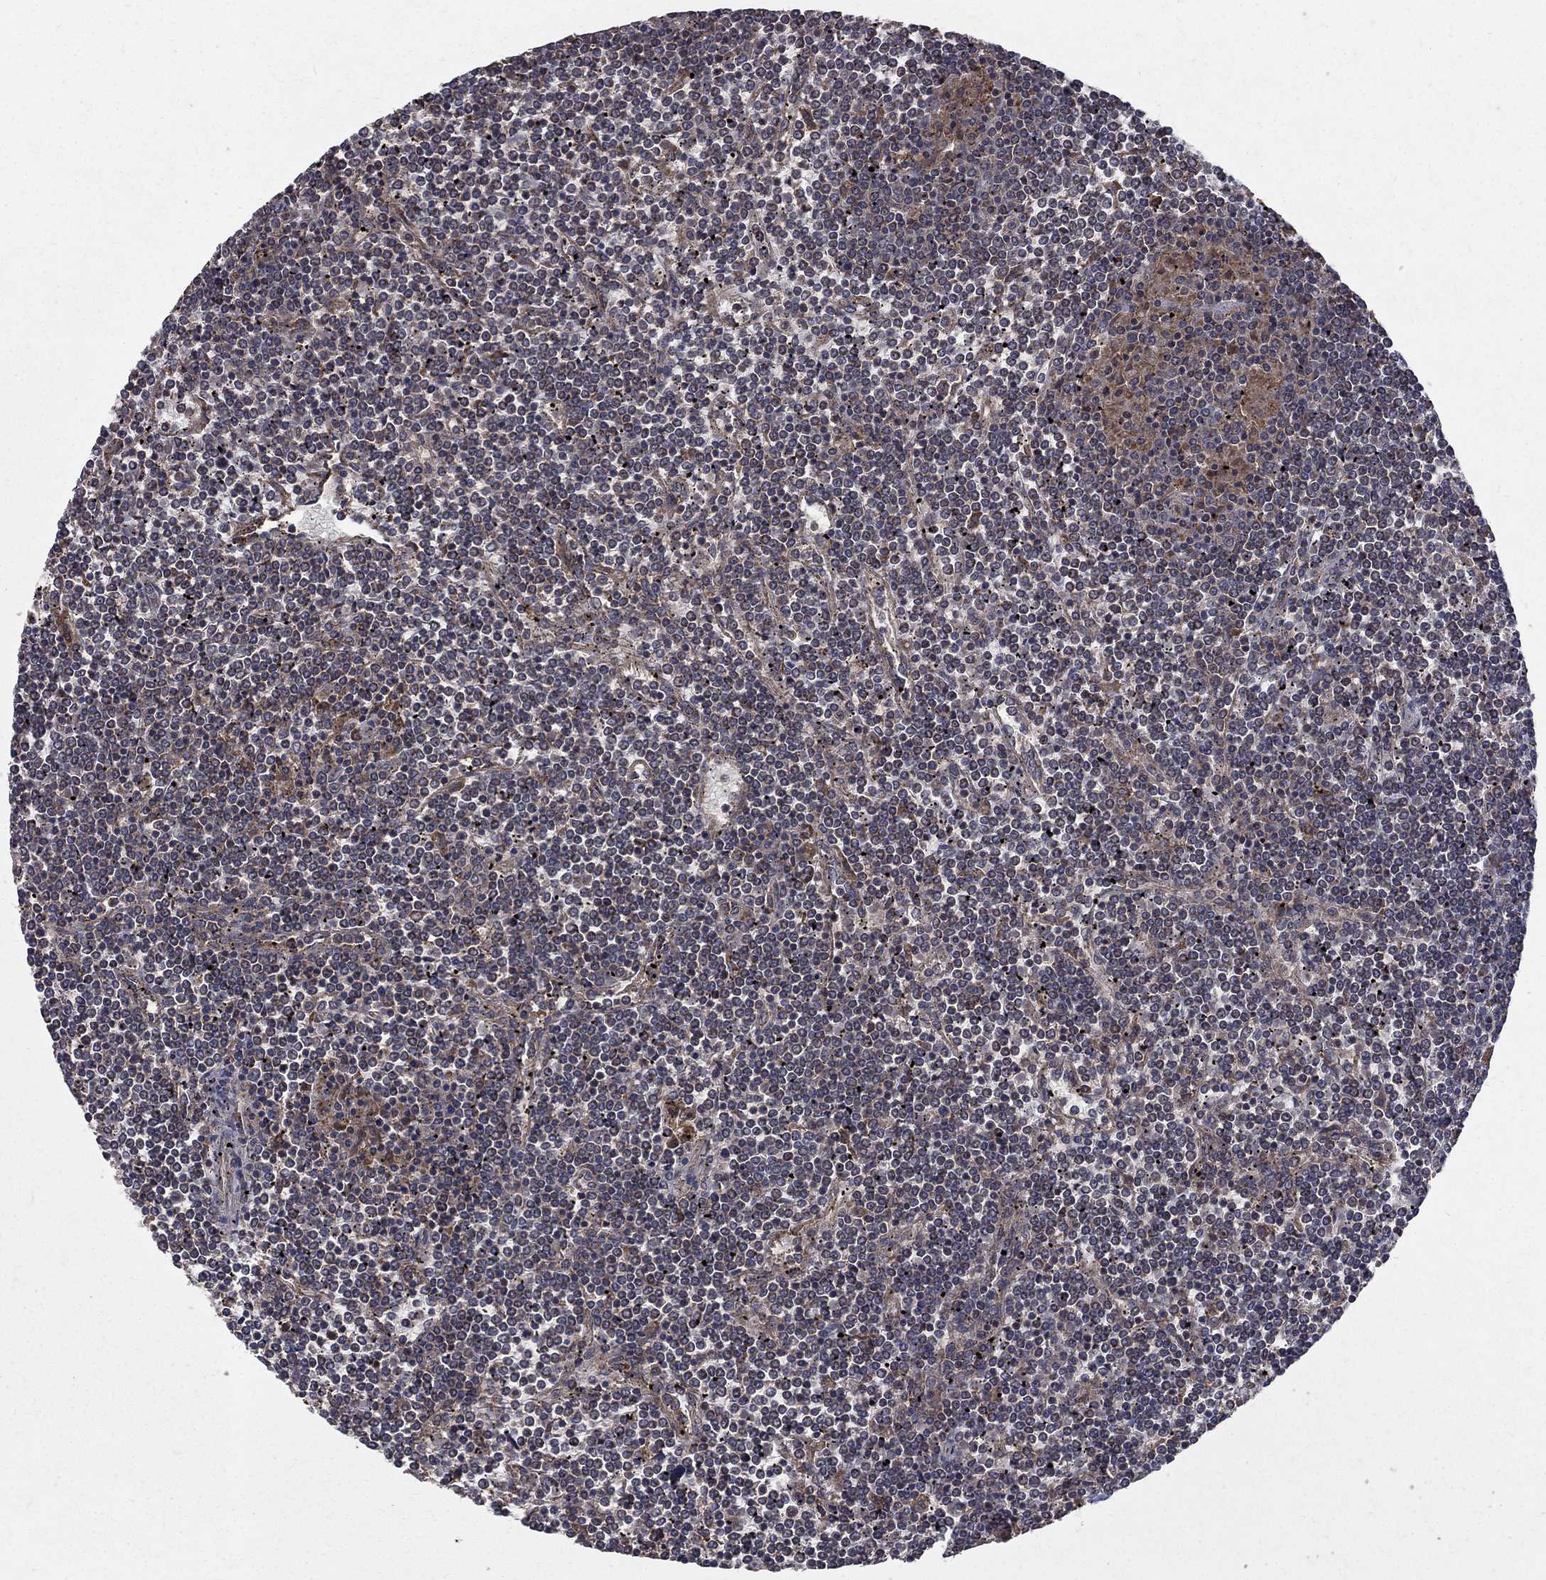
{"staining": {"intensity": "negative", "quantity": "none", "location": "none"}, "tissue": "lymphoma", "cell_type": "Tumor cells", "image_type": "cancer", "snomed": [{"axis": "morphology", "description": "Malignant lymphoma, non-Hodgkin's type, Low grade"}, {"axis": "topography", "description": "Spleen"}], "caption": "The immunohistochemistry (IHC) photomicrograph has no significant expression in tumor cells of lymphoma tissue. (DAB (3,3'-diaminobenzidine) immunohistochemistry (IHC), high magnification).", "gene": "C17orf75", "patient": {"sex": "female", "age": 19}}